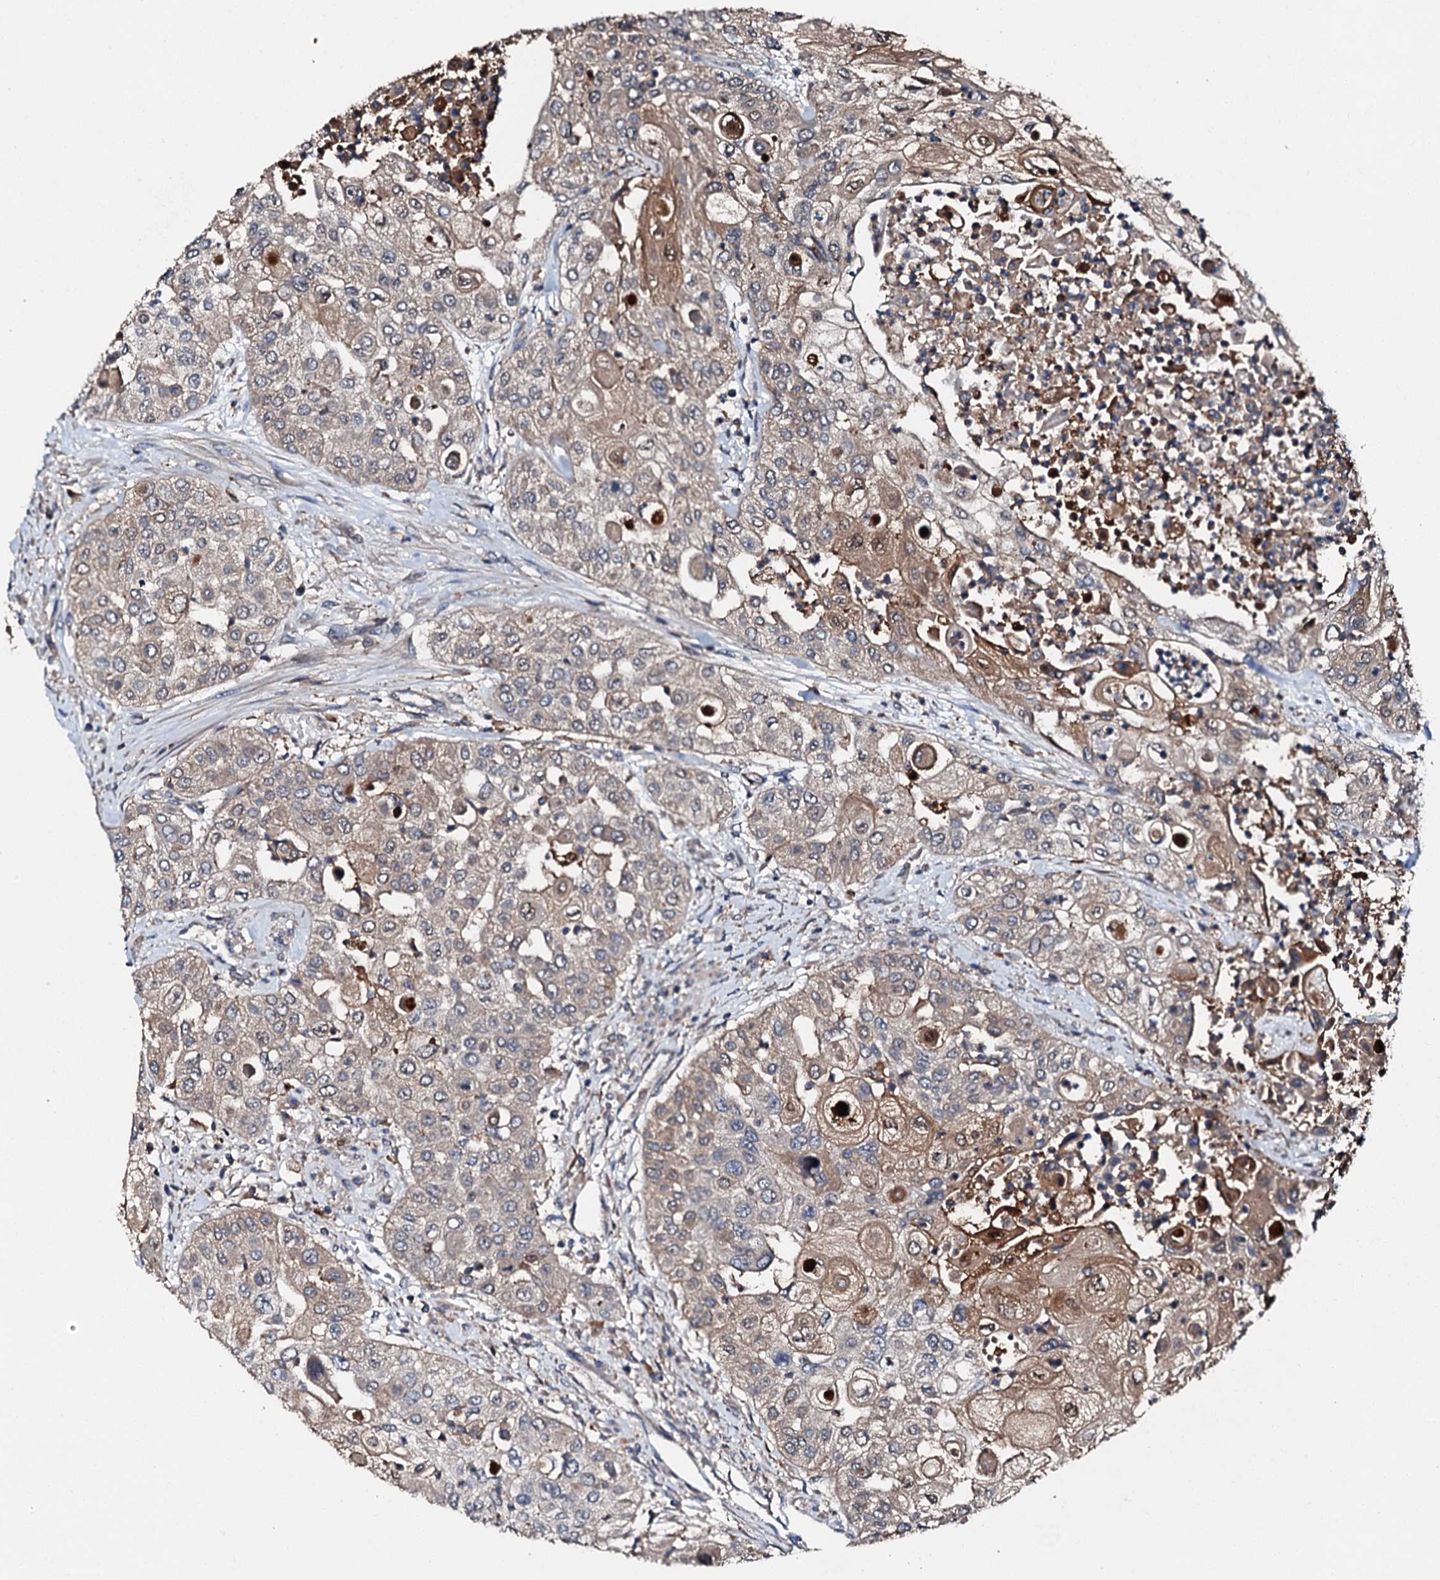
{"staining": {"intensity": "moderate", "quantity": "25%-75%", "location": "cytoplasmic/membranous"}, "tissue": "urothelial cancer", "cell_type": "Tumor cells", "image_type": "cancer", "snomed": [{"axis": "morphology", "description": "Urothelial carcinoma, High grade"}, {"axis": "topography", "description": "Urinary bladder"}], "caption": "Immunohistochemistry (IHC) staining of urothelial cancer, which shows medium levels of moderate cytoplasmic/membranous positivity in approximately 25%-75% of tumor cells indicating moderate cytoplasmic/membranous protein staining. The staining was performed using DAB (brown) for protein detection and nuclei were counterstained in hematoxylin (blue).", "gene": "FGD4", "patient": {"sex": "female", "age": 79}}